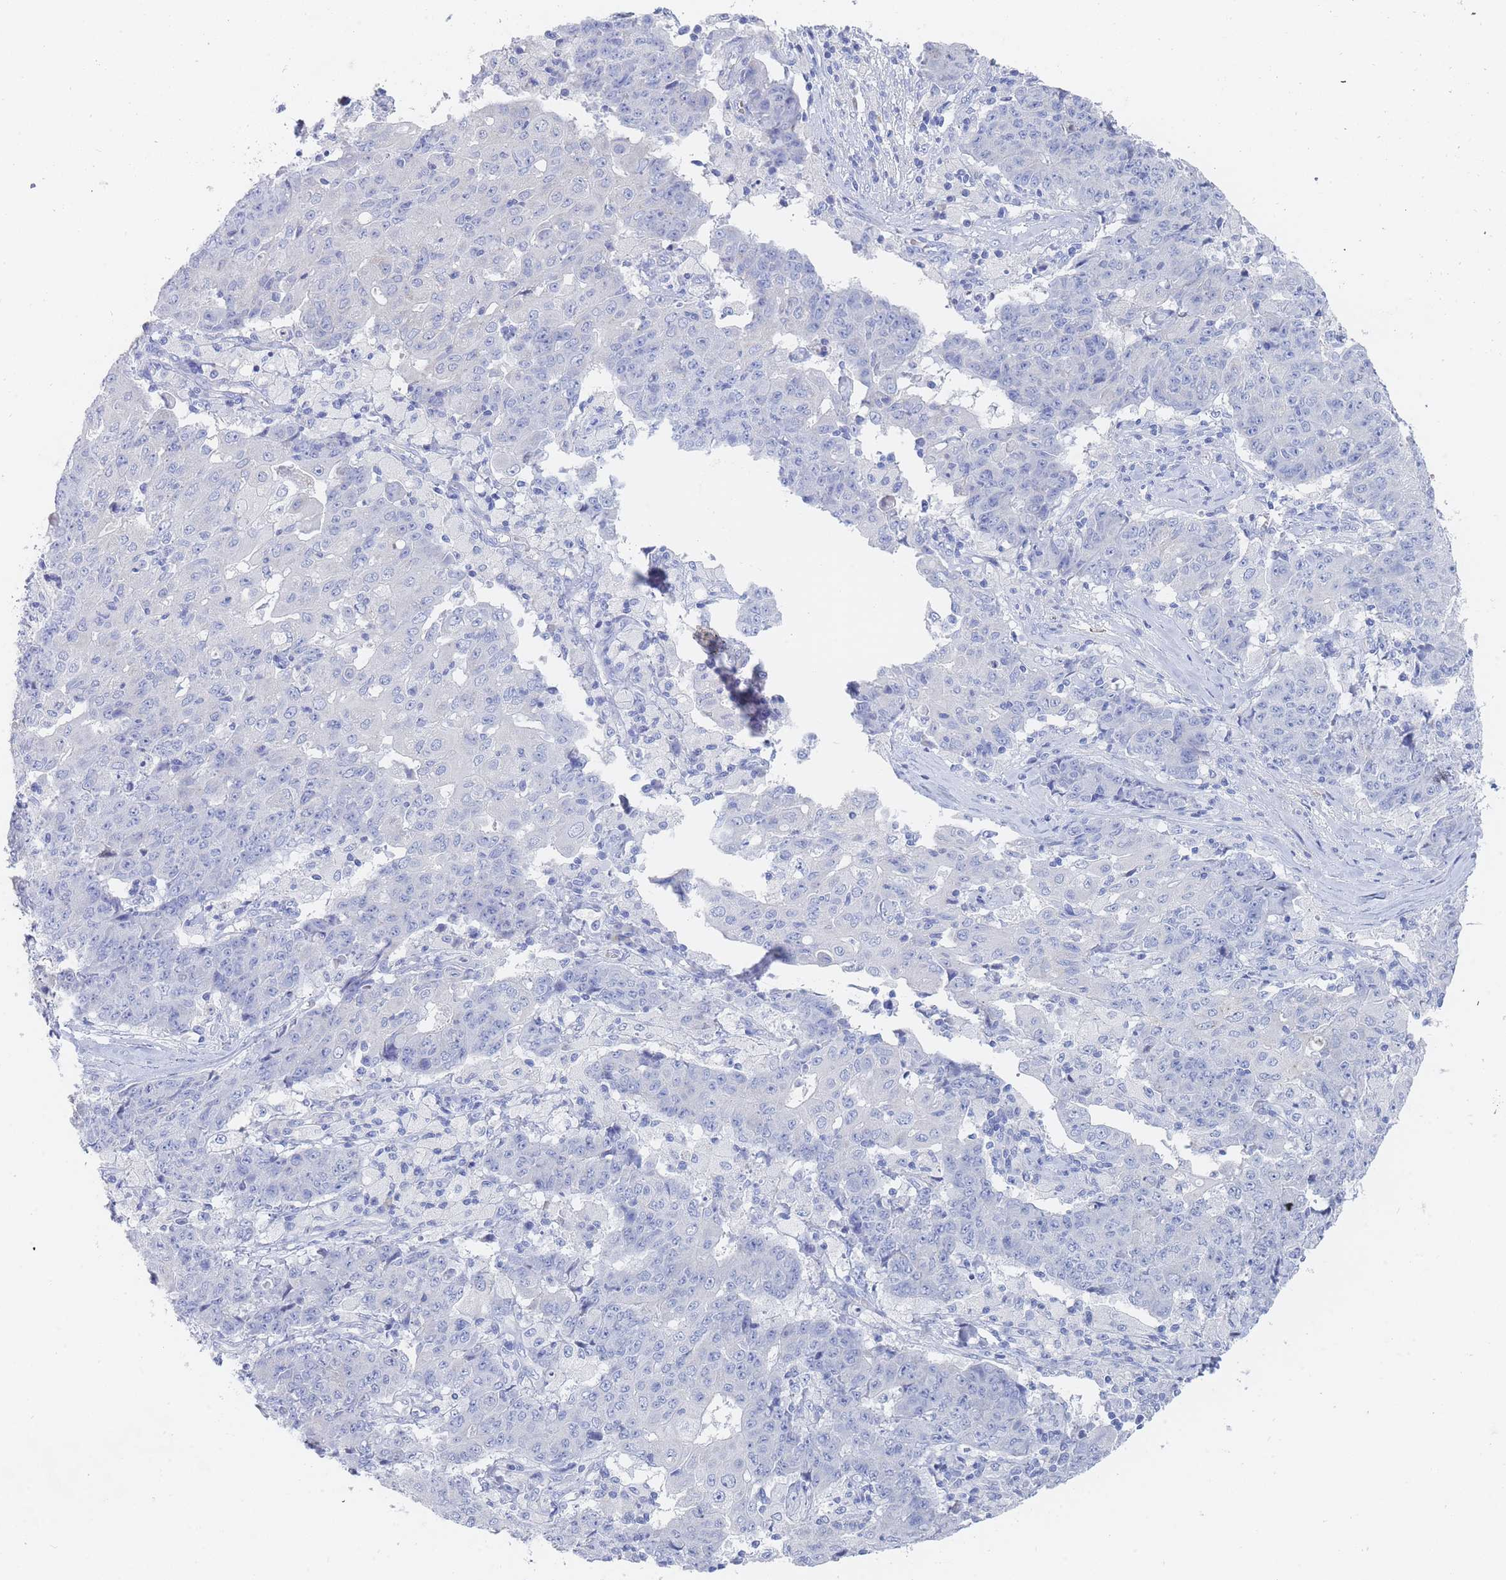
{"staining": {"intensity": "negative", "quantity": "none", "location": "none"}, "tissue": "ovarian cancer", "cell_type": "Tumor cells", "image_type": "cancer", "snomed": [{"axis": "morphology", "description": "Carcinoma, endometroid"}, {"axis": "topography", "description": "Ovary"}], "caption": "Immunohistochemistry (IHC) image of neoplastic tissue: human ovarian cancer stained with DAB (3,3'-diaminobenzidine) exhibits no significant protein staining in tumor cells.", "gene": "SLC25A35", "patient": {"sex": "female", "age": 42}}